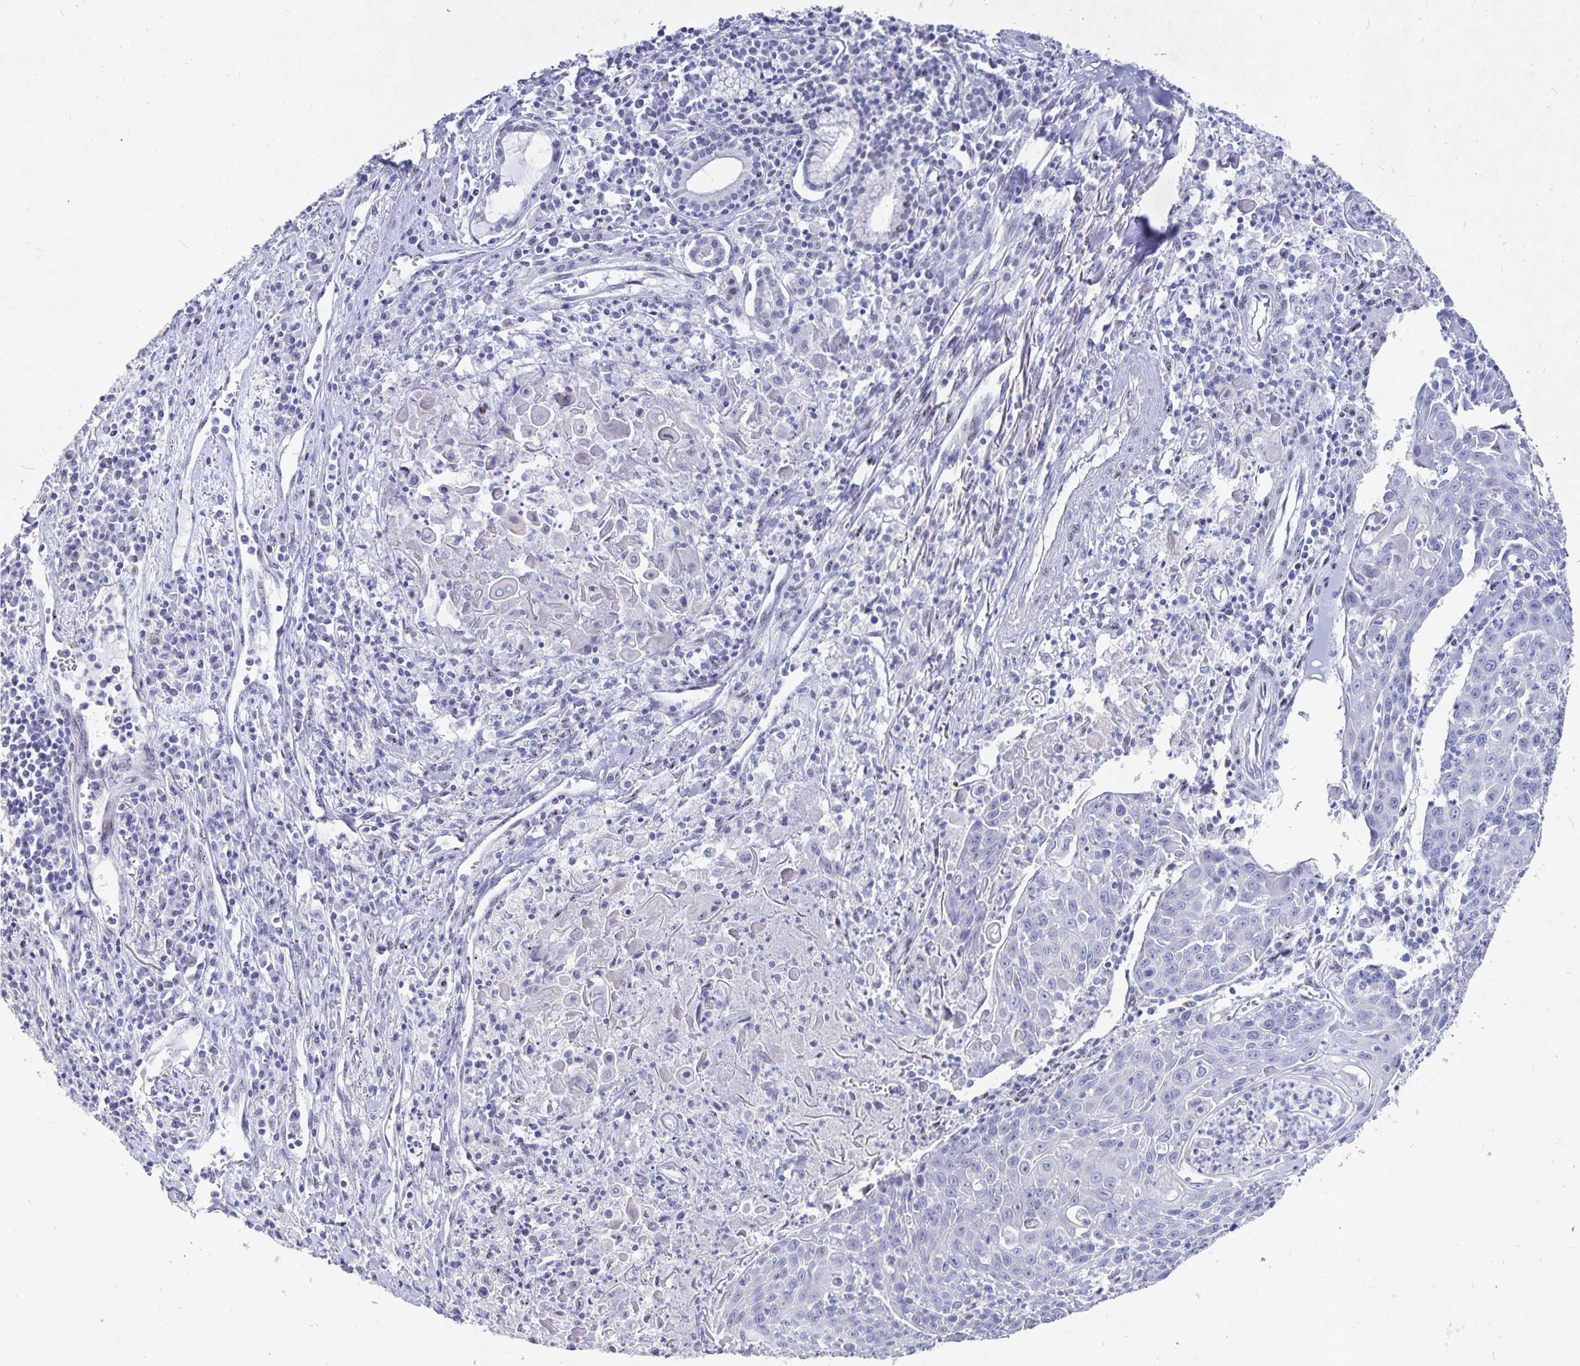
{"staining": {"intensity": "negative", "quantity": "none", "location": "none"}, "tissue": "lung cancer", "cell_type": "Tumor cells", "image_type": "cancer", "snomed": [{"axis": "morphology", "description": "Squamous cell carcinoma, NOS"}, {"axis": "morphology", "description": "Squamous cell carcinoma, metastatic, NOS"}, {"axis": "topography", "description": "Lung"}, {"axis": "topography", "description": "Pleura, NOS"}], "caption": "The IHC image has no significant expression in tumor cells of metastatic squamous cell carcinoma (lung) tissue. (IHC, brightfield microscopy, high magnification).", "gene": "SMOC1", "patient": {"sex": "male", "age": 72}}